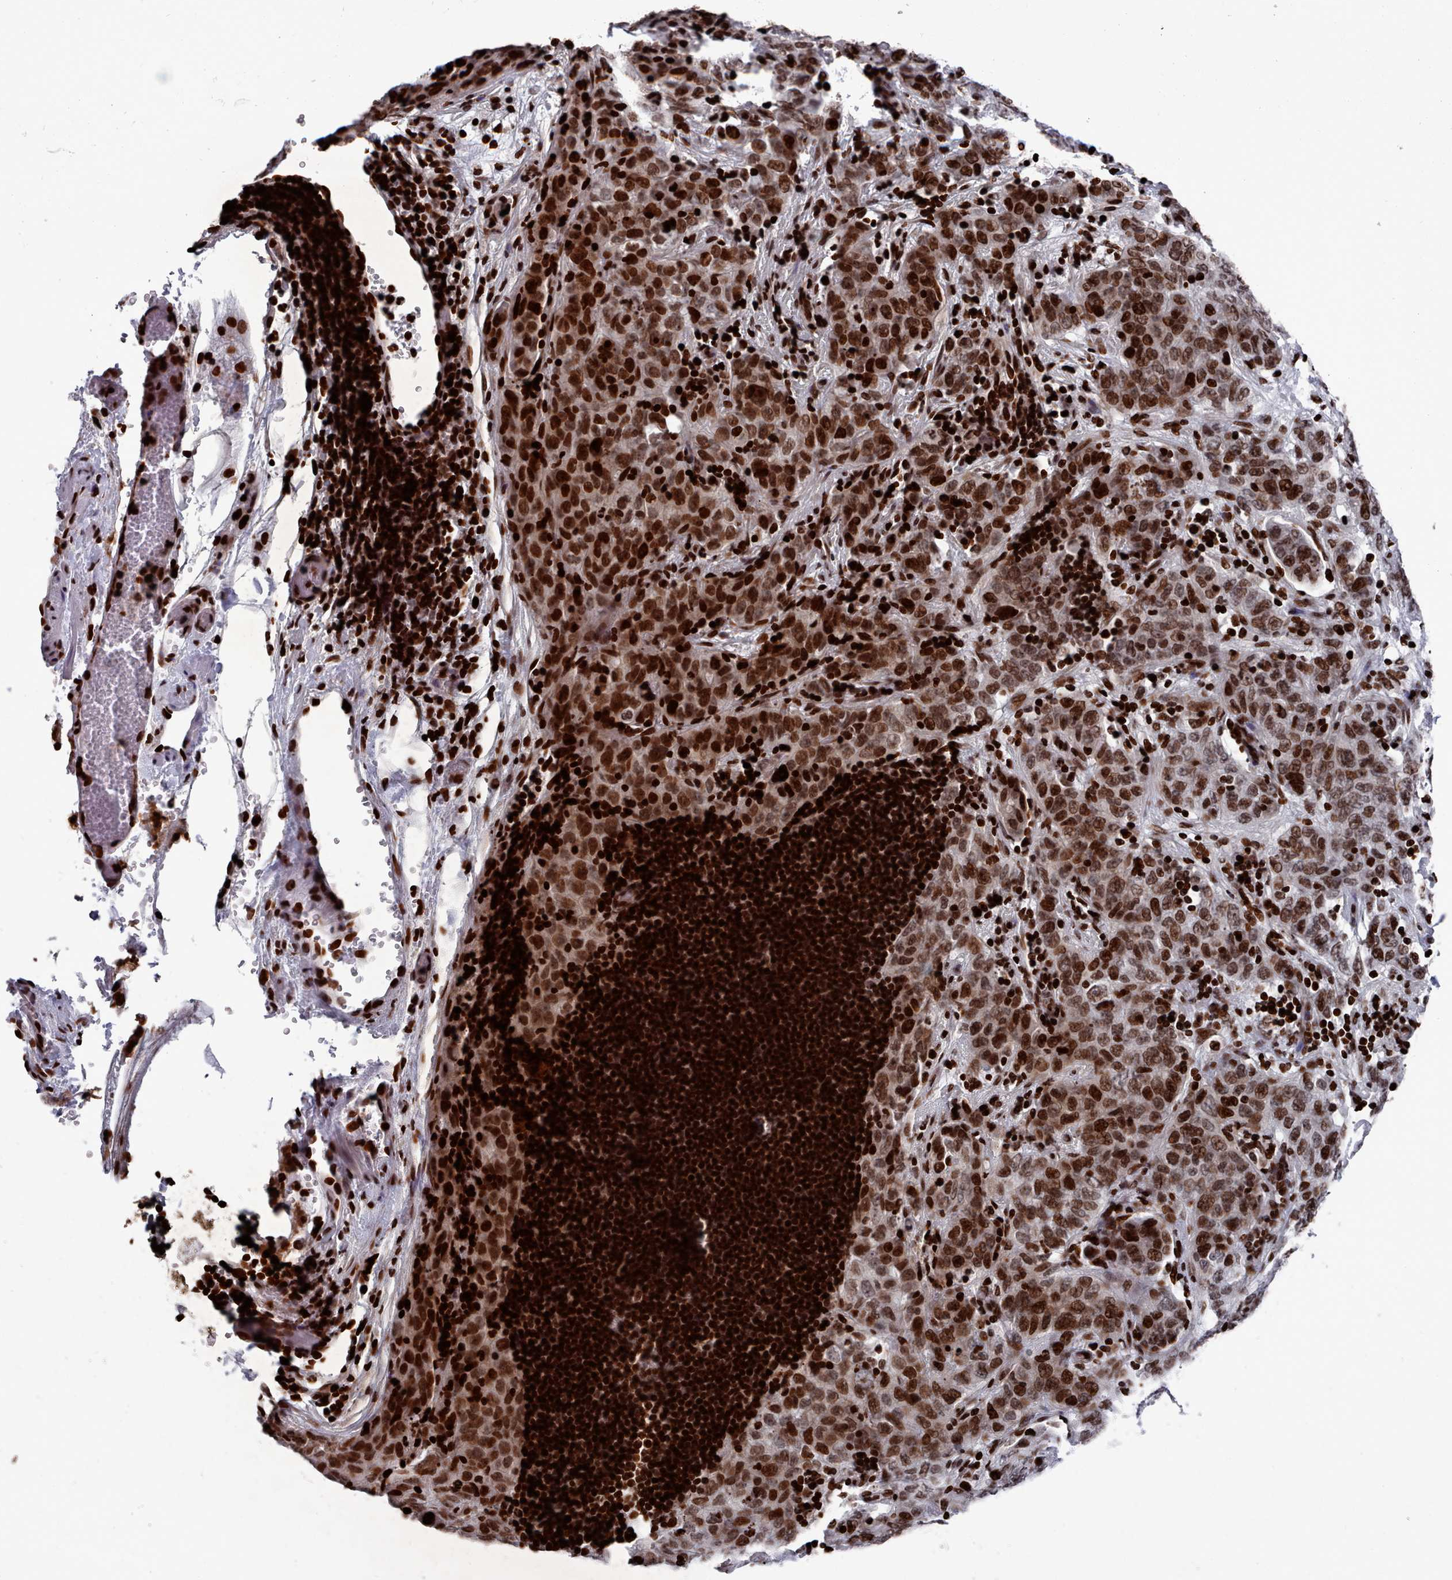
{"staining": {"intensity": "strong", "quantity": ">75%", "location": "nuclear"}, "tissue": "stomach cancer", "cell_type": "Tumor cells", "image_type": "cancer", "snomed": [{"axis": "morphology", "description": "Normal tissue, NOS"}, {"axis": "morphology", "description": "Adenocarcinoma, NOS"}, {"axis": "topography", "description": "Lymph node"}, {"axis": "topography", "description": "Stomach"}], "caption": "DAB (3,3'-diaminobenzidine) immunohistochemical staining of human stomach cancer demonstrates strong nuclear protein positivity in about >75% of tumor cells.", "gene": "PCDHB12", "patient": {"sex": "male", "age": 48}}